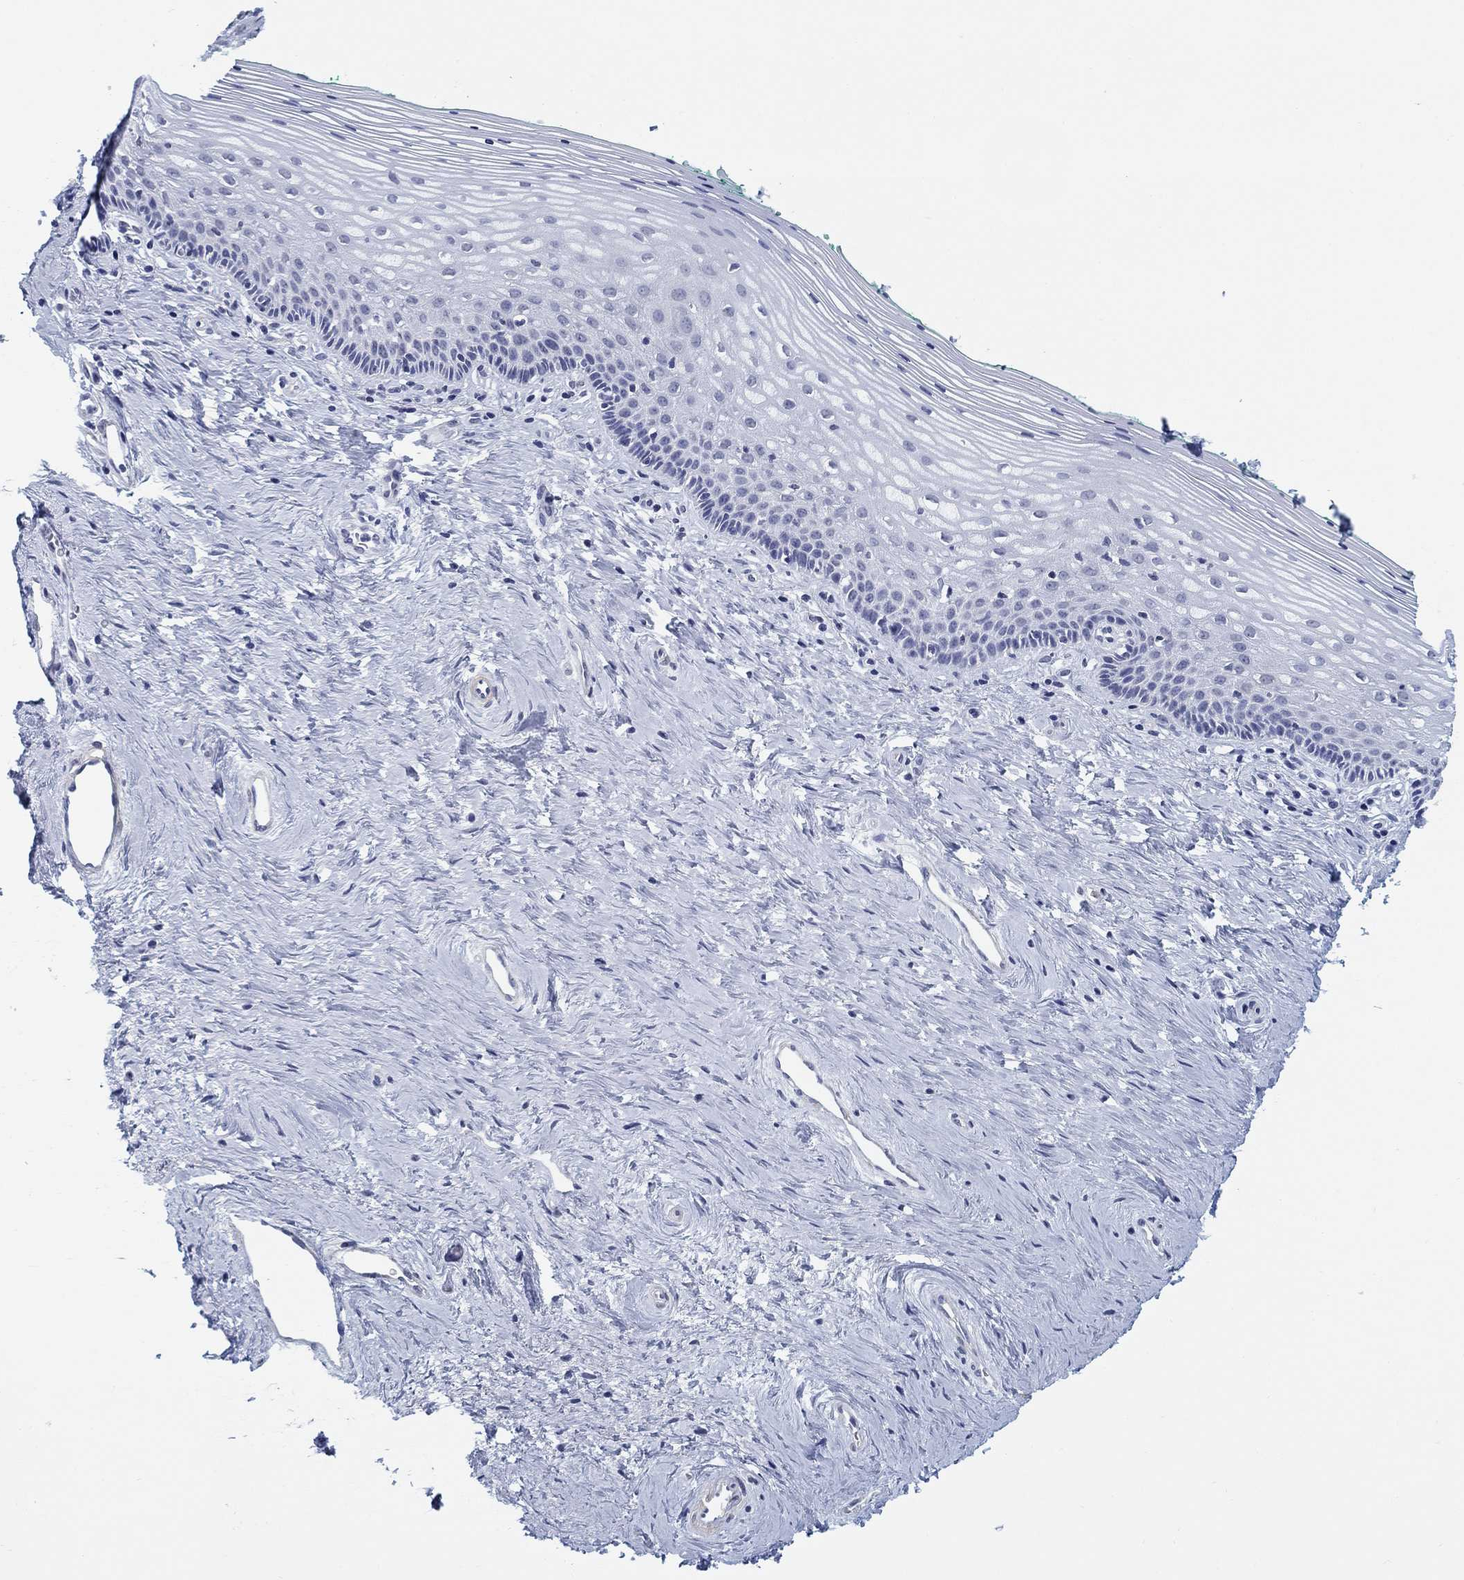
{"staining": {"intensity": "negative", "quantity": "none", "location": "none"}, "tissue": "vagina", "cell_type": "Squamous epithelial cells", "image_type": "normal", "snomed": [{"axis": "morphology", "description": "Normal tissue, NOS"}, {"axis": "topography", "description": "Vagina"}], "caption": "The immunohistochemistry image has no significant positivity in squamous epithelial cells of vagina.", "gene": "OTUB2", "patient": {"sex": "female", "age": 45}}